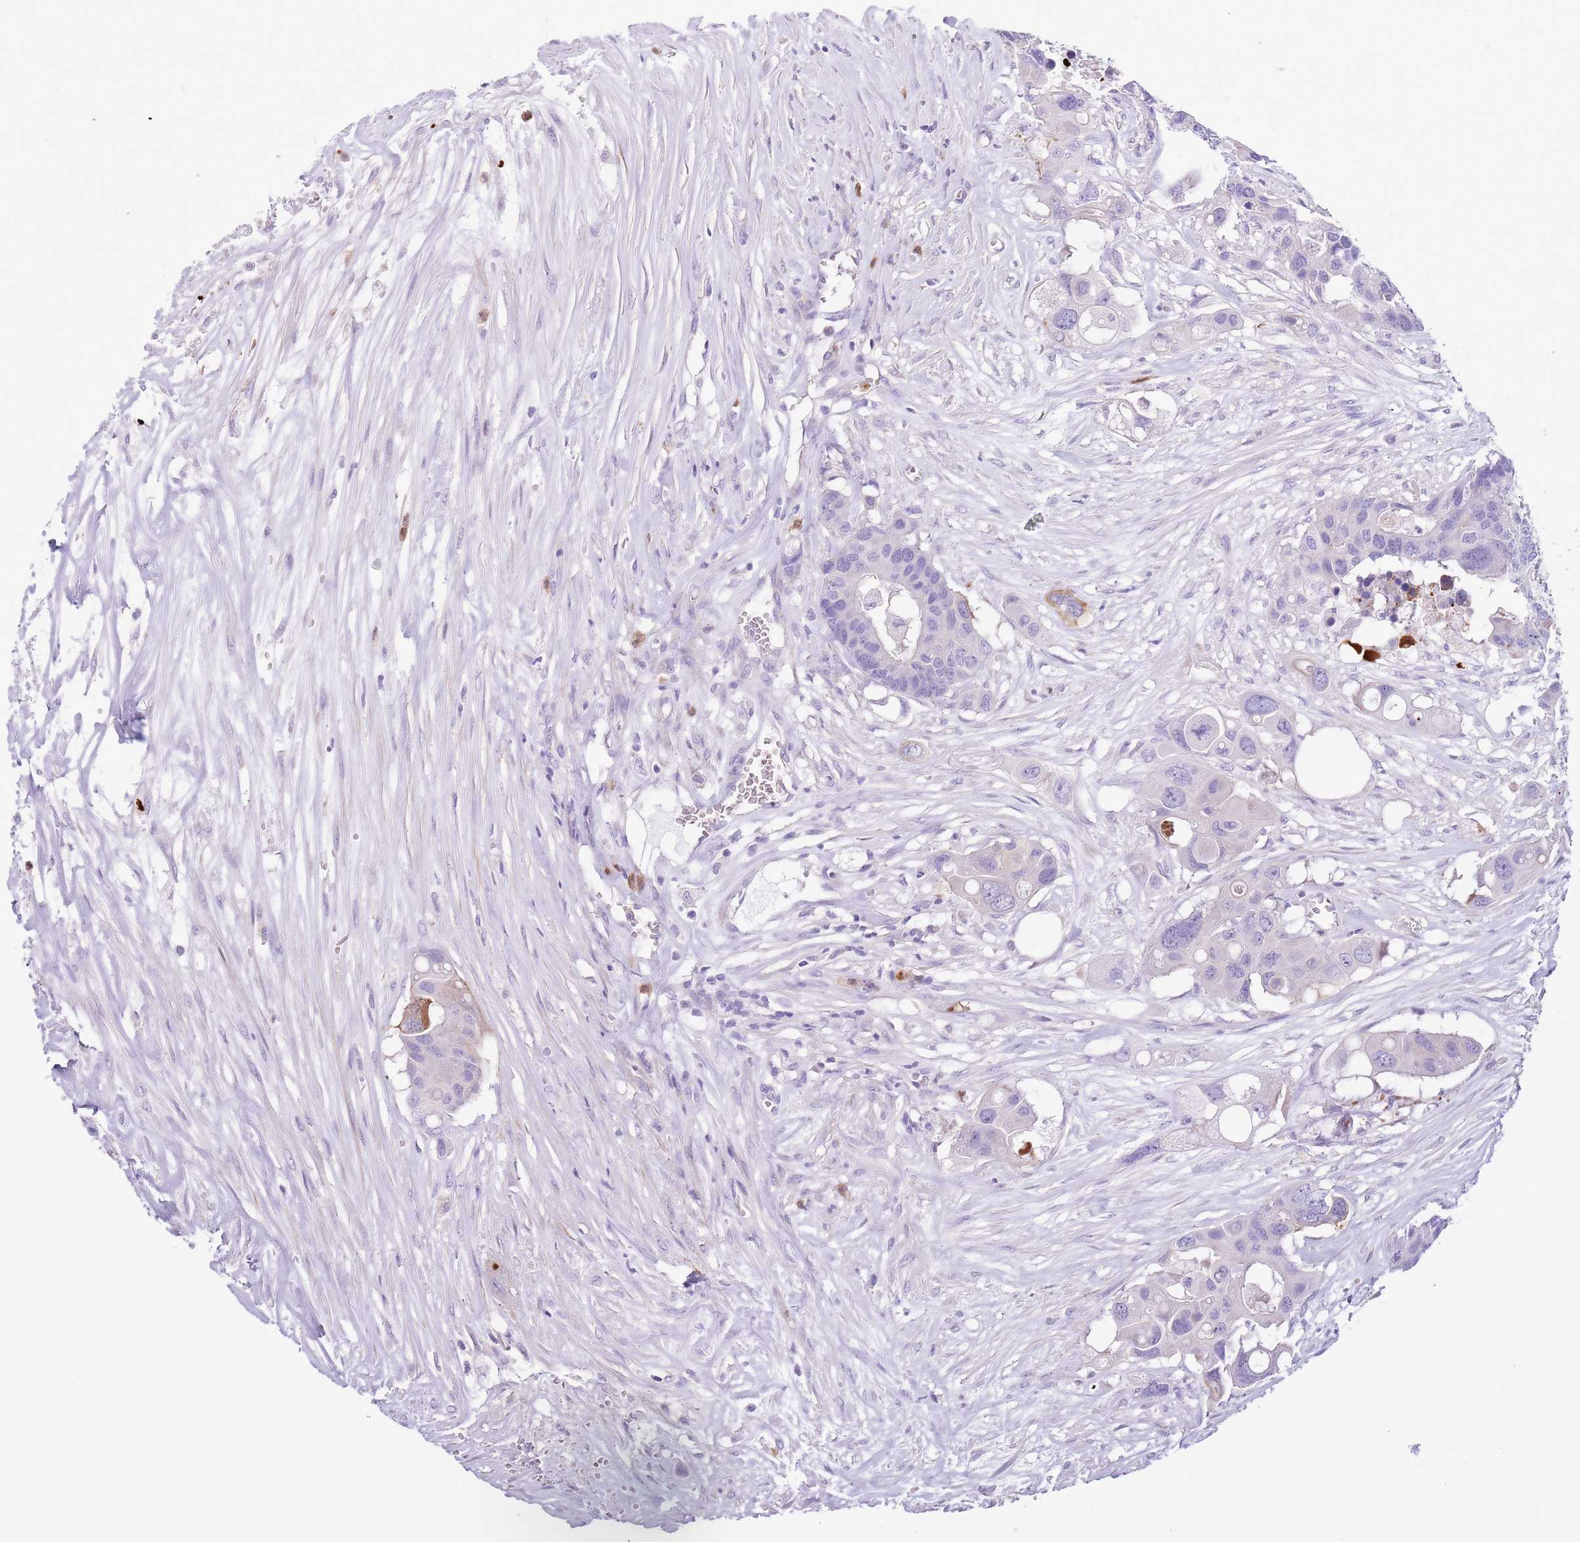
{"staining": {"intensity": "negative", "quantity": "none", "location": "none"}, "tissue": "colorectal cancer", "cell_type": "Tumor cells", "image_type": "cancer", "snomed": [{"axis": "morphology", "description": "Adenocarcinoma, NOS"}, {"axis": "topography", "description": "Colon"}], "caption": "Tumor cells show no significant protein positivity in colorectal cancer.", "gene": "OR6M1", "patient": {"sex": "male", "age": 77}}